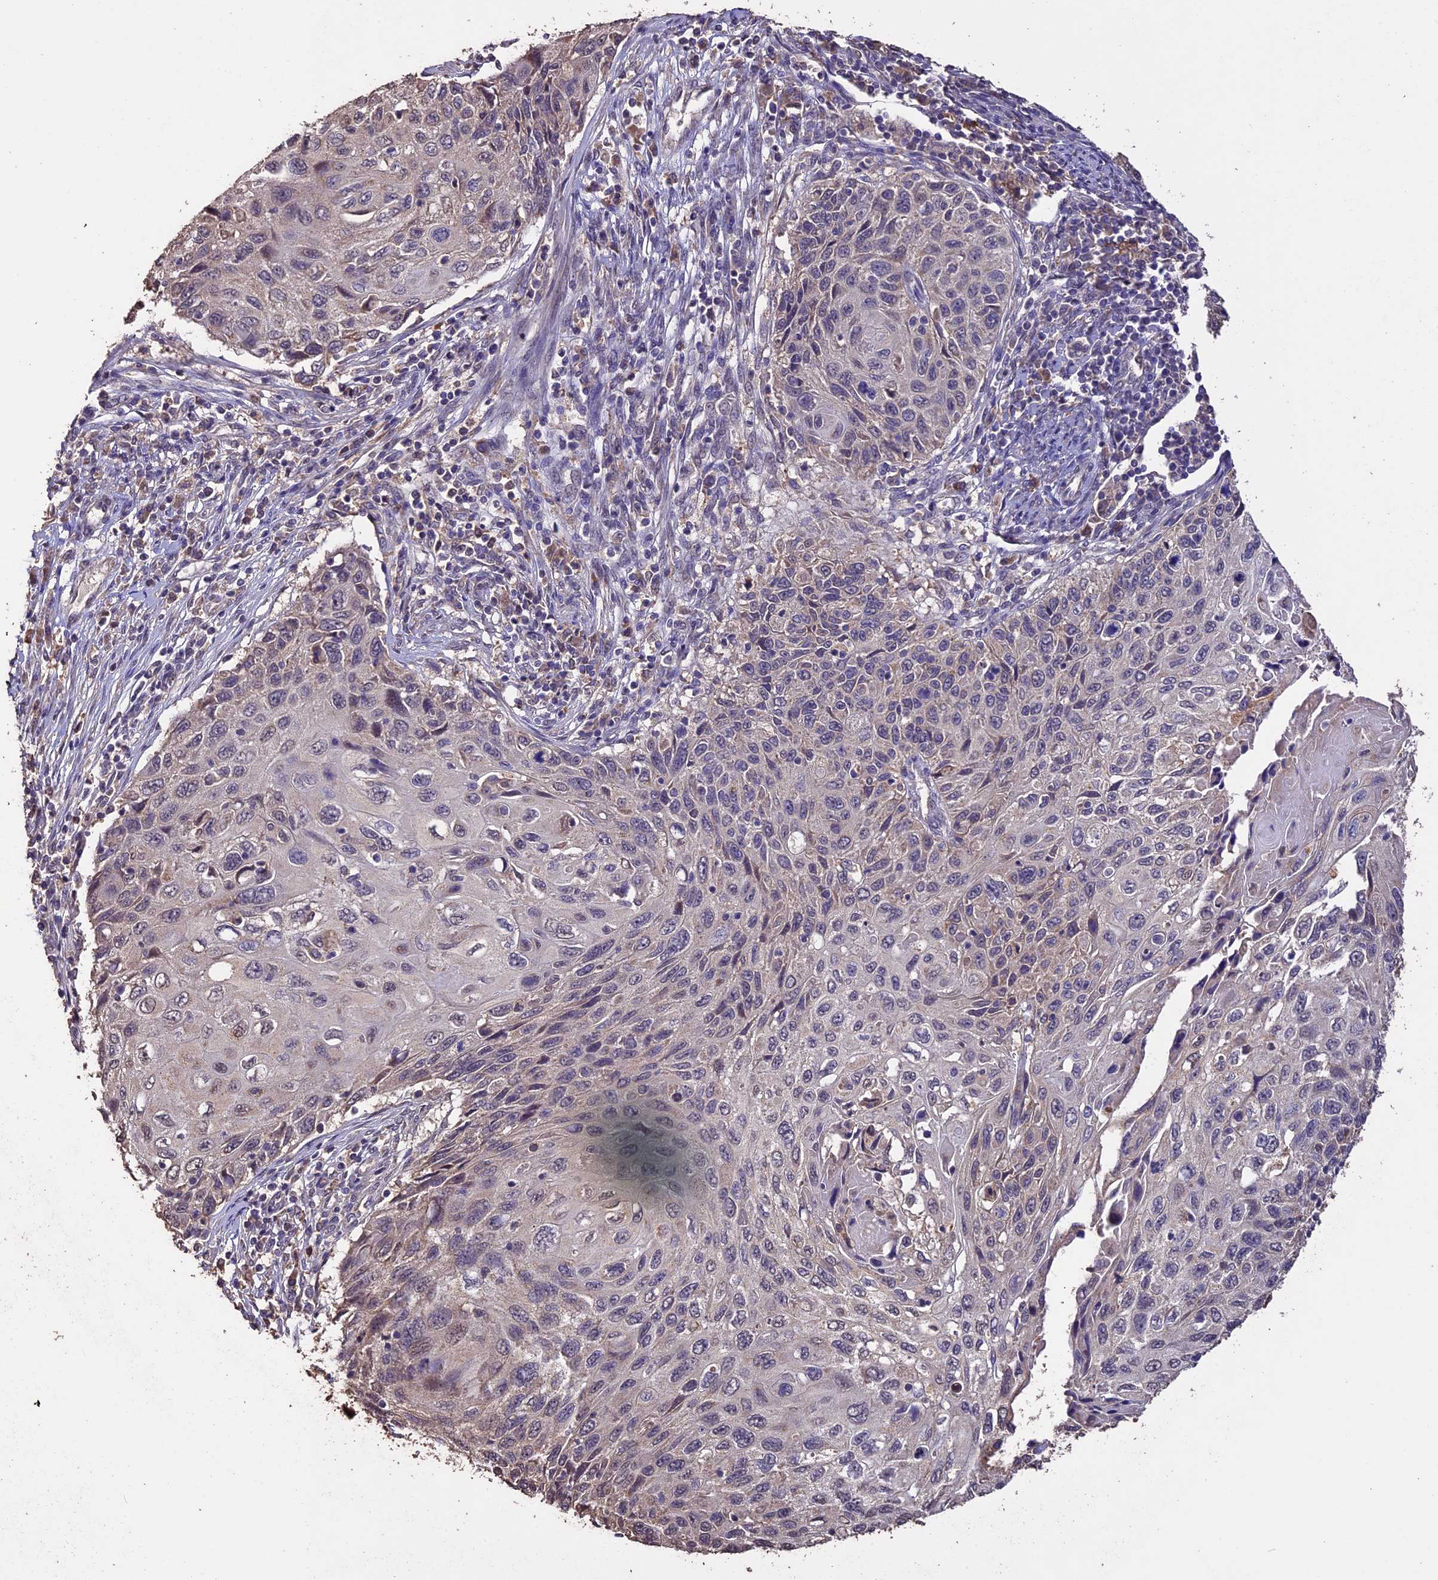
{"staining": {"intensity": "negative", "quantity": "none", "location": "none"}, "tissue": "cervical cancer", "cell_type": "Tumor cells", "image_type": "cancer", "snomed": [{"axis": "morphology", "description": "Squamous cell carcinoma, NOS"}, {"axis": "topography", "description": "Cervix"}], "caption": "IHC of human cervical cancer (squamous cell carcinoma) reveals no positivity in tumor cells.", "gene": "DIS3L", "patient": {"sex": "female", "age": 70}}